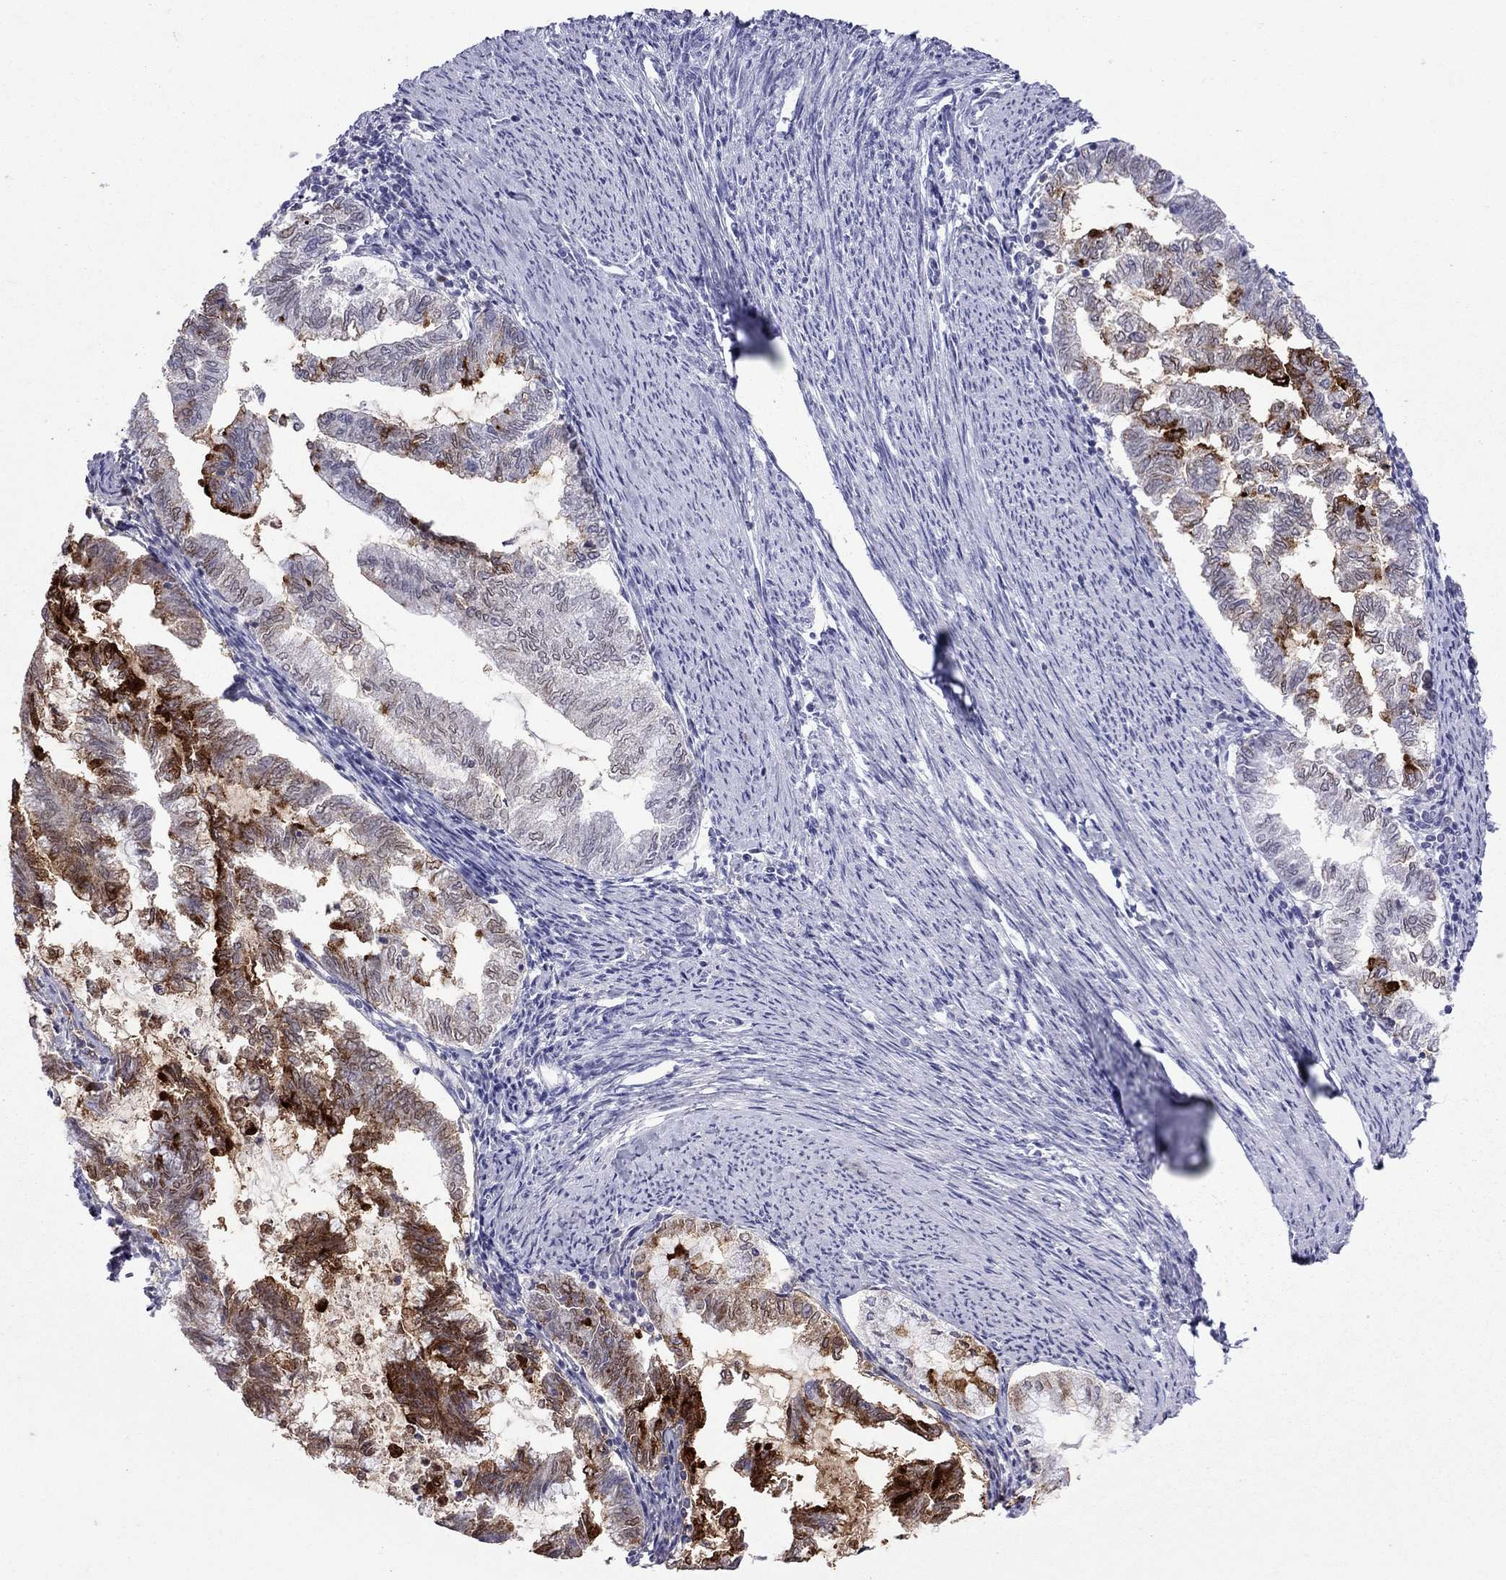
{"staining": {"intensity": "strong", "quantity": "<25%", "location": "cytoplasmic/membranous"}, "tissue": "endometrial cancer", "cell_type": "Tumor cells", "image_type": "cancer", "snomed": [{"axis": "morphology", "description": "Adenocarcinoma, NOS"}, {"axis": "topography", "description": "Endometrium"}], "caption": "Protein staining demonstrates strong cytoplasmic/membranous positivity in approximately <25% of tumor cells in endometrial cancer (adenocarcinoma).", "gene": "MUC16", "patient": {"sex": "female", "age": 79}}